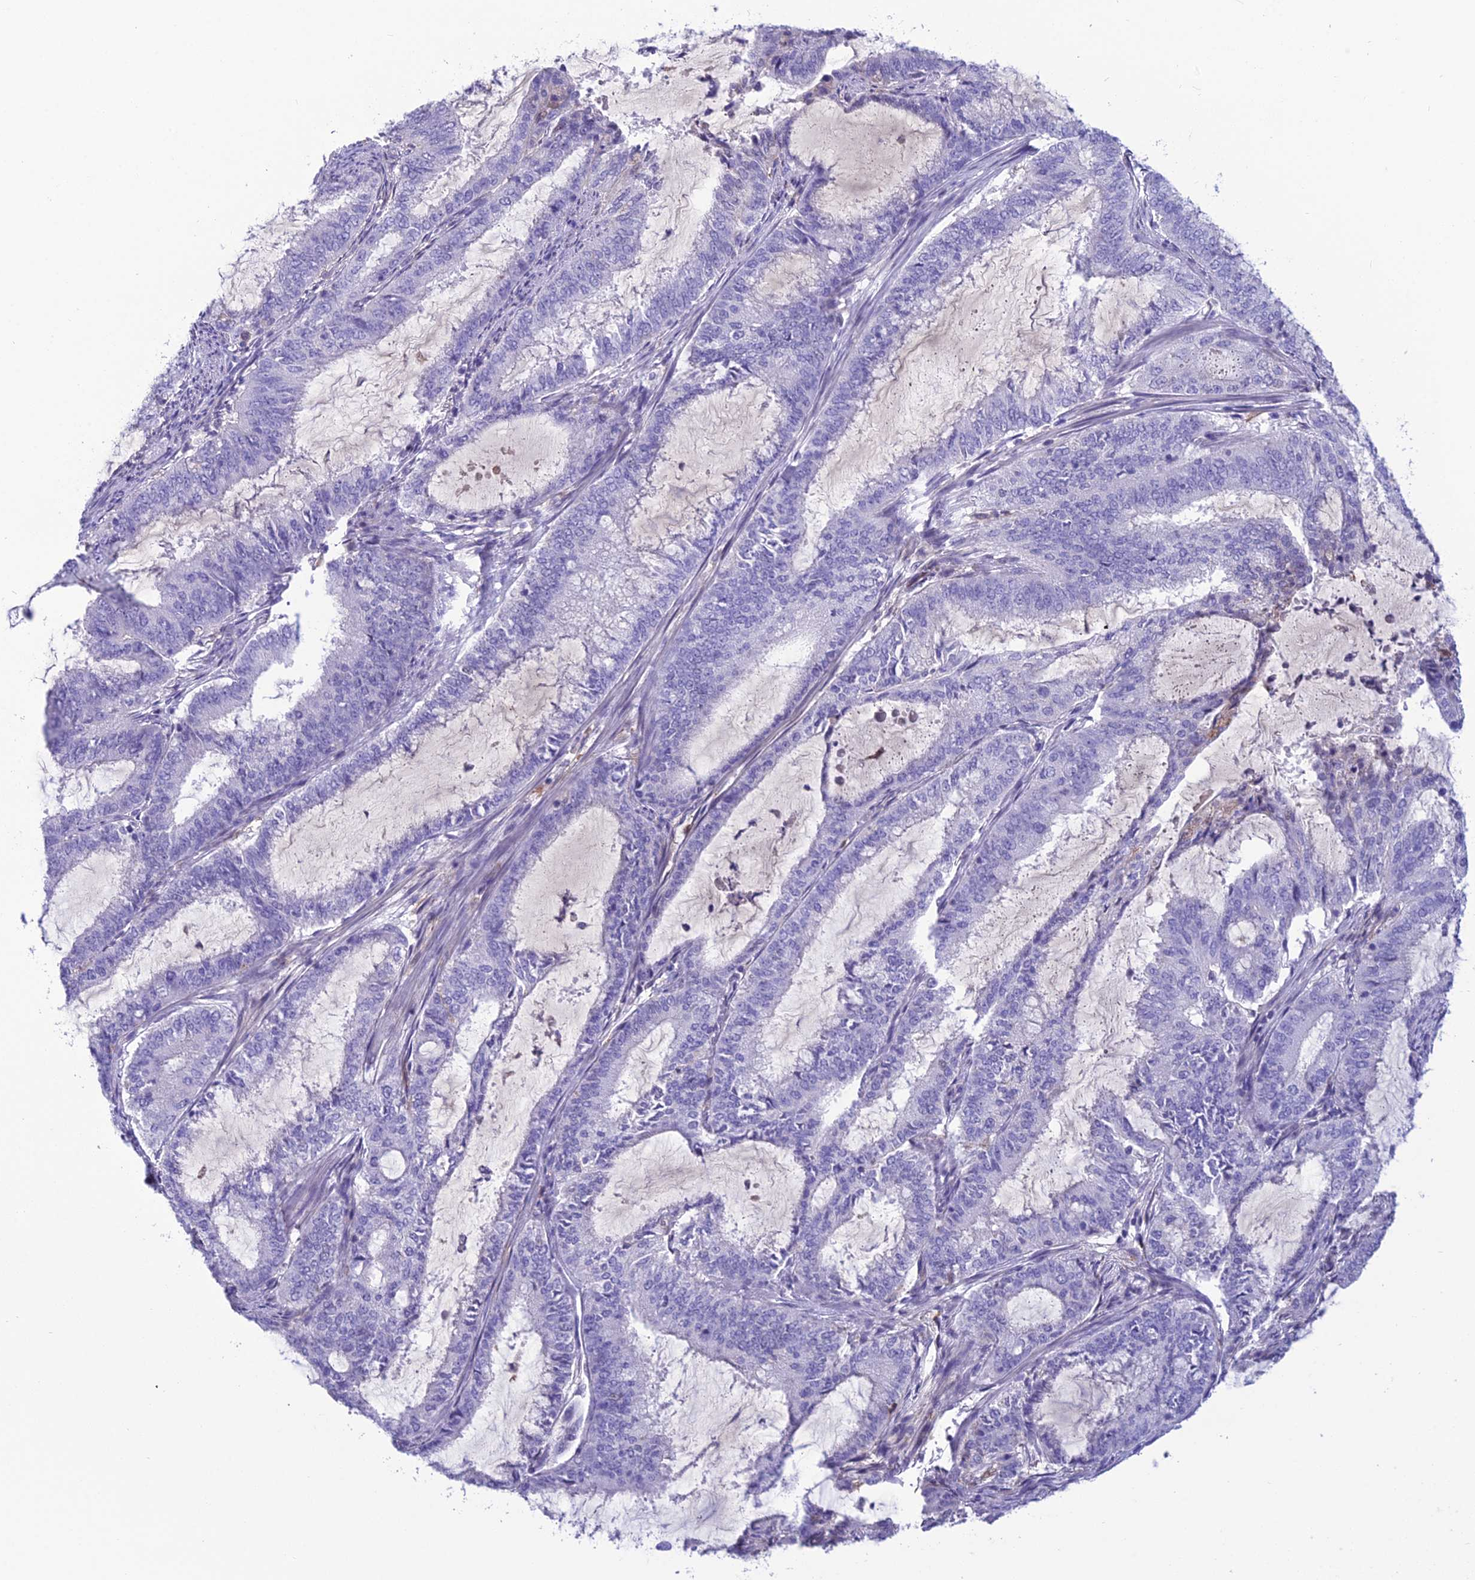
{"staining": {"intensity": "negative", "quantity": "none", "location": "none"}, "tissue": "endometrial cancer", "cell_type": "Tumor cells", "image_type": "cancer", "snomed": [{"axis": "morphology", "description": "Adenocarcinoma, NOS"}, {"axis": "topography", "description": "Endometrium"}], "caption": "There is no significant staining in tumor cells of endometrial cancer.", "gene": "CRB2", "patient": {"sex": "female", "age": 51}}